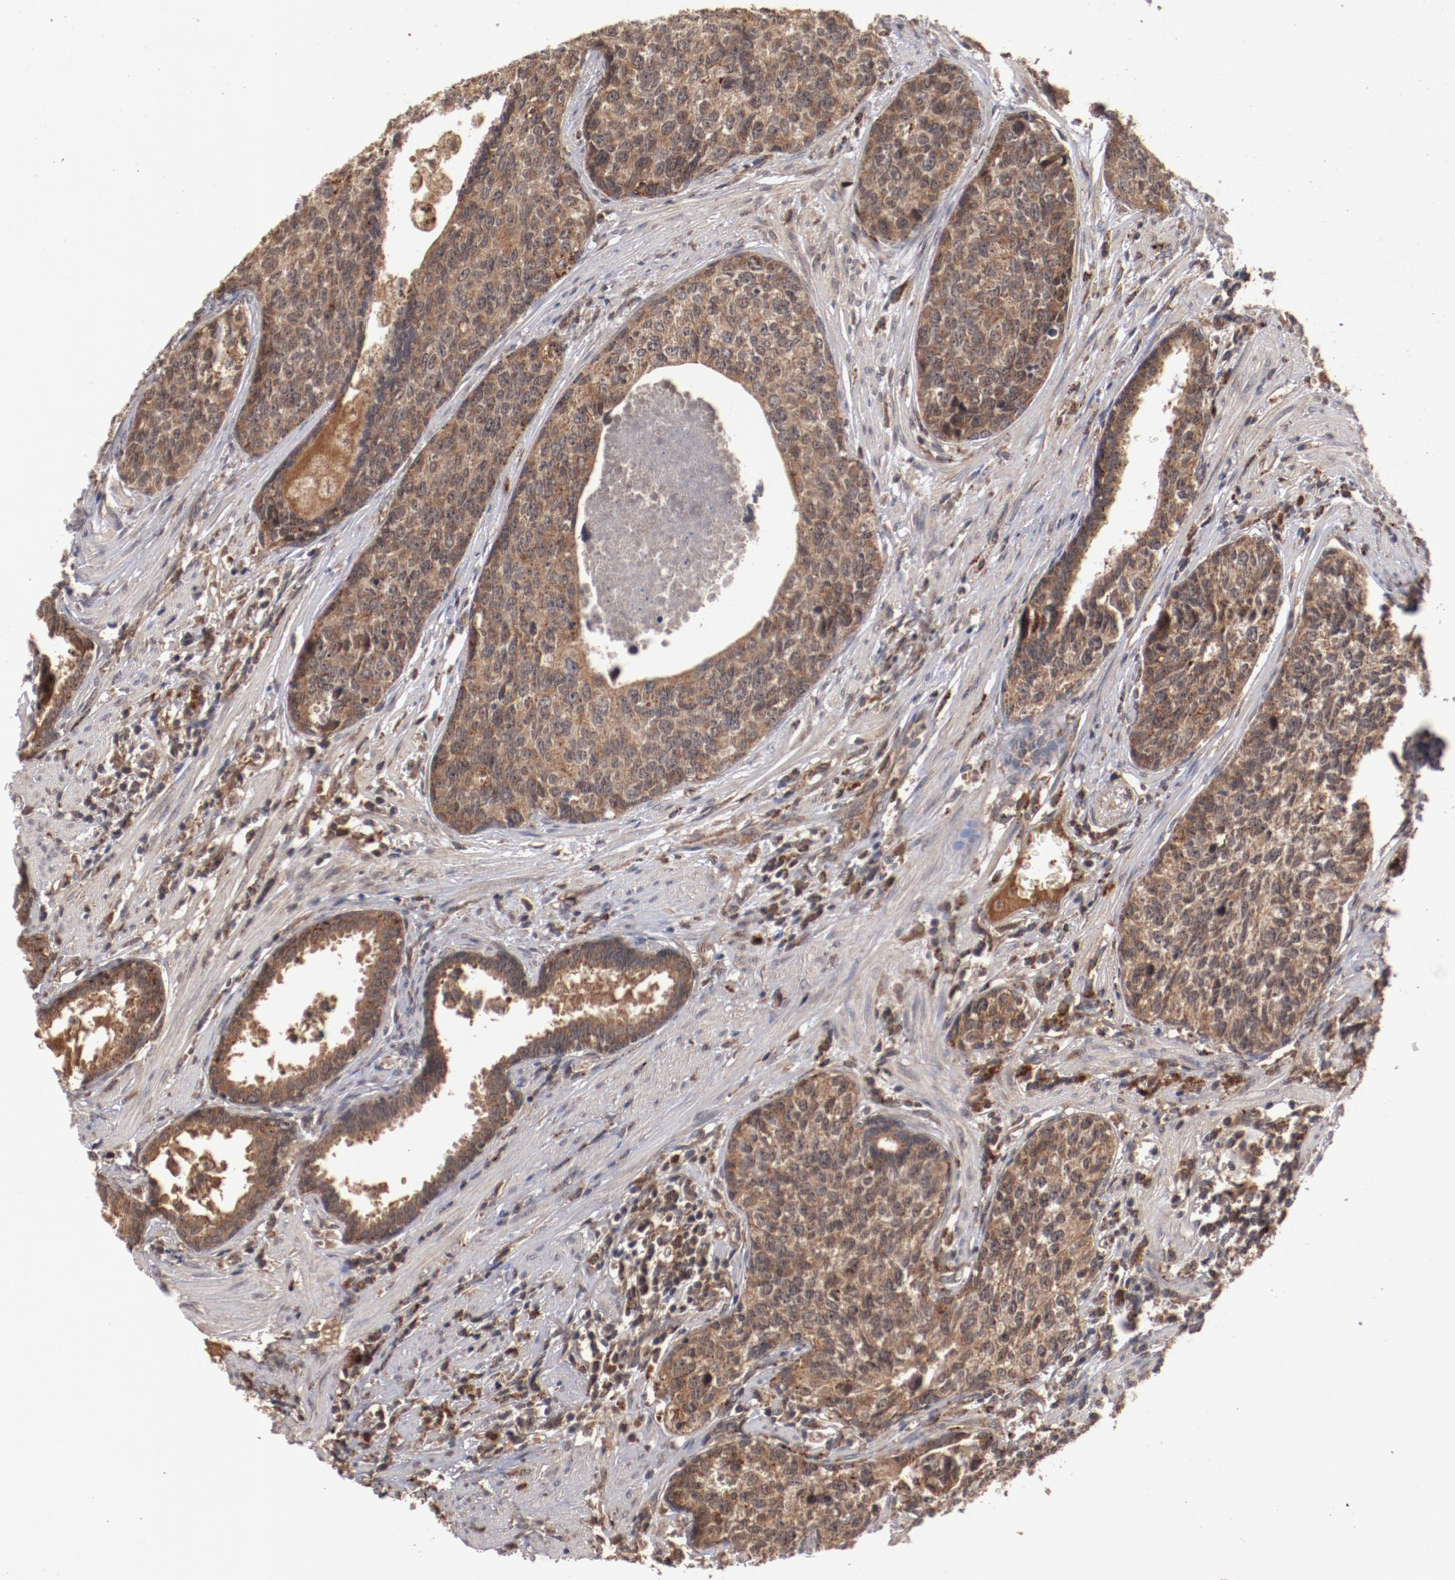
{"staining": {"intensity": "strong", "quantity": ">75%", "location": "cytoplasmic/membranous"}, "tissue": "urothelial cancer", "cell_type": "Tumor cells", "image_type": "cancer", "snomed": [{"axis": "morphology", "description": "Urothelial carcinoma, High grade"}, {"axis": "topography", "description": "Urinary bladder"}], "caption": "Urothelial cancer stained for a protein demonstrates strong cytoplasmic/membranous positivity in tumor cells.", "gene": "TENM1", "patient": {"sex": "male", "age": 81}}